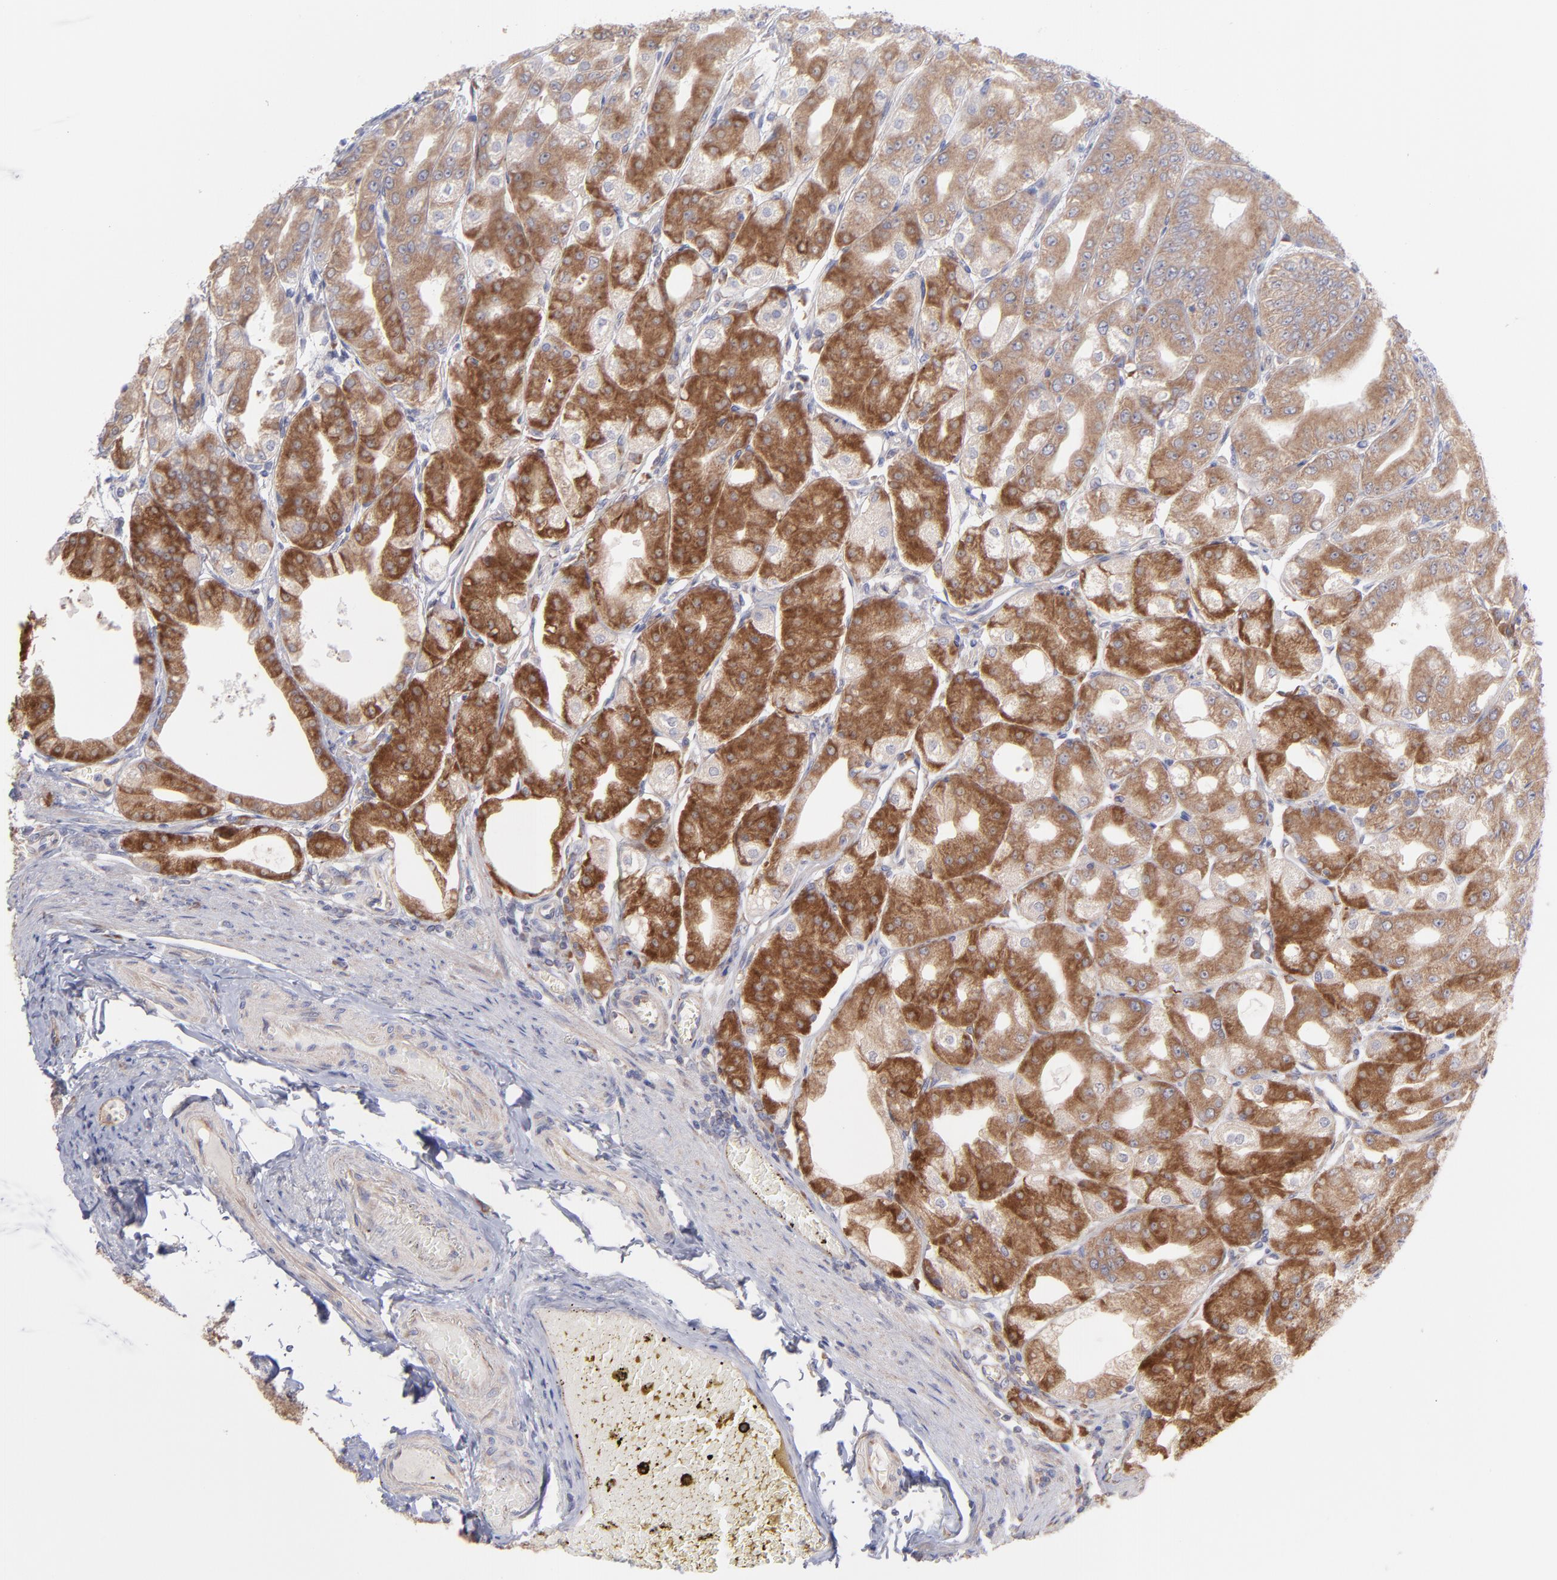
{"staining": {"intensity": "moderate", "quantity": "25%-75%", "location": "cytoplasmic/membranous"}, "tissue": "stomach", "cell_type": "Glandular cells", "image_type": "normal", "snomed": [{"axis": "morphology", "description": "Normal tissue, NOS"}, {"axis": "topography", "description": "Stomach, lower"}], "caption": "Stomach stained for a protein (brown) reveals moderate cytoplasmic/membranous positive expression in about 25%-75% of glandular cells.", "gene": "RPLP0", "patient": {"sex": "male", "age": 71}}